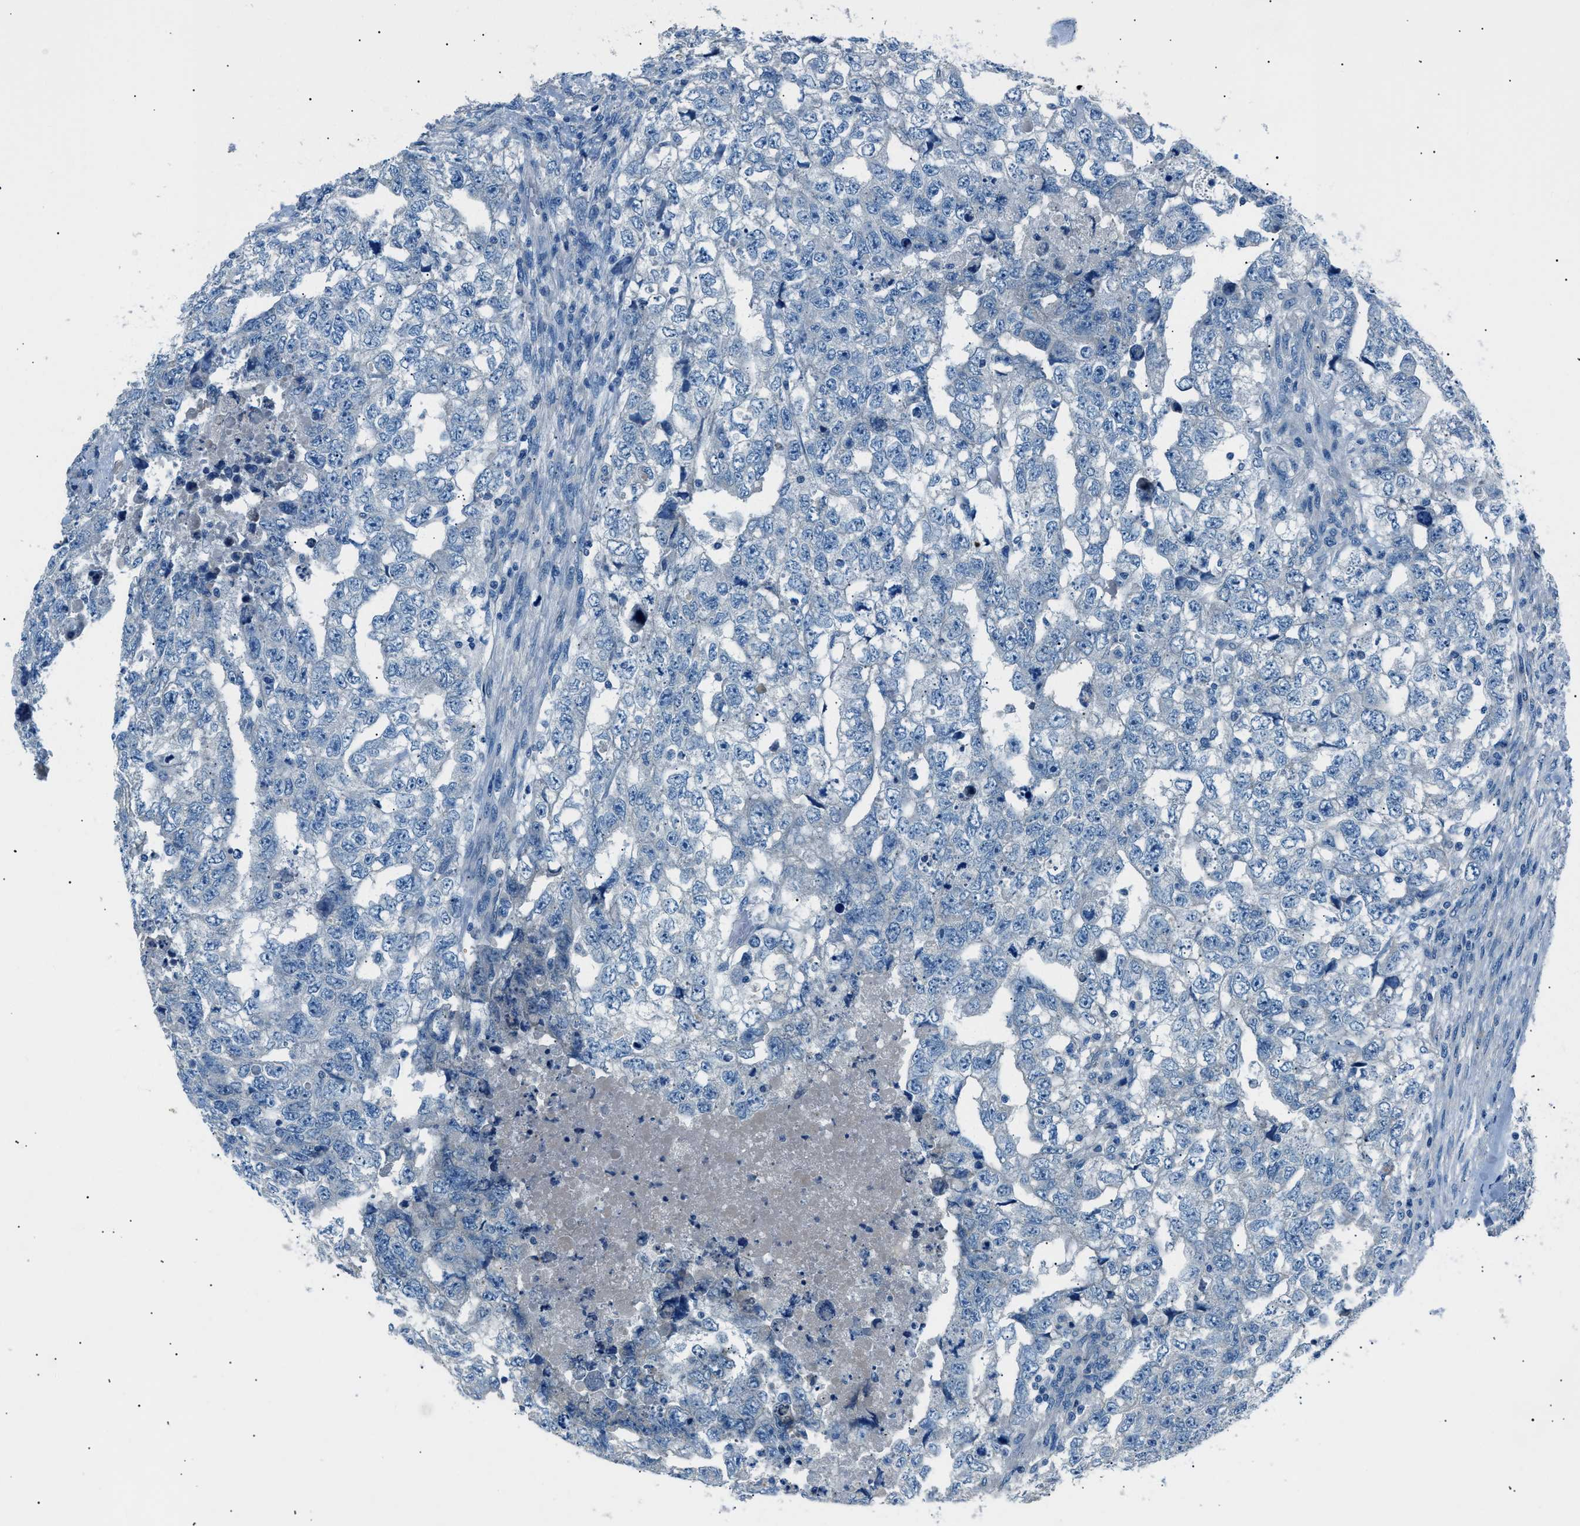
{"staining": {"intensity": "negative", "quantity": "none", "location": "none"}, "tissue": "testis cancer", "cell_type": "Tumor cells", "image_type": "cancer", "snomed": [{"axis": "morphology", "description": "Carcinoma, Embryonal, NOS"}, {"axis": "topography", "description": "Testis"}], "caption": "This is an immunohistochemistry (IHC) photomicrograph of human testis cancer (embryonal carcinoma). There is no expression in tumor cells.", "gene": "LRRC37B", "patient": {"sex": "male", "age": 36}}